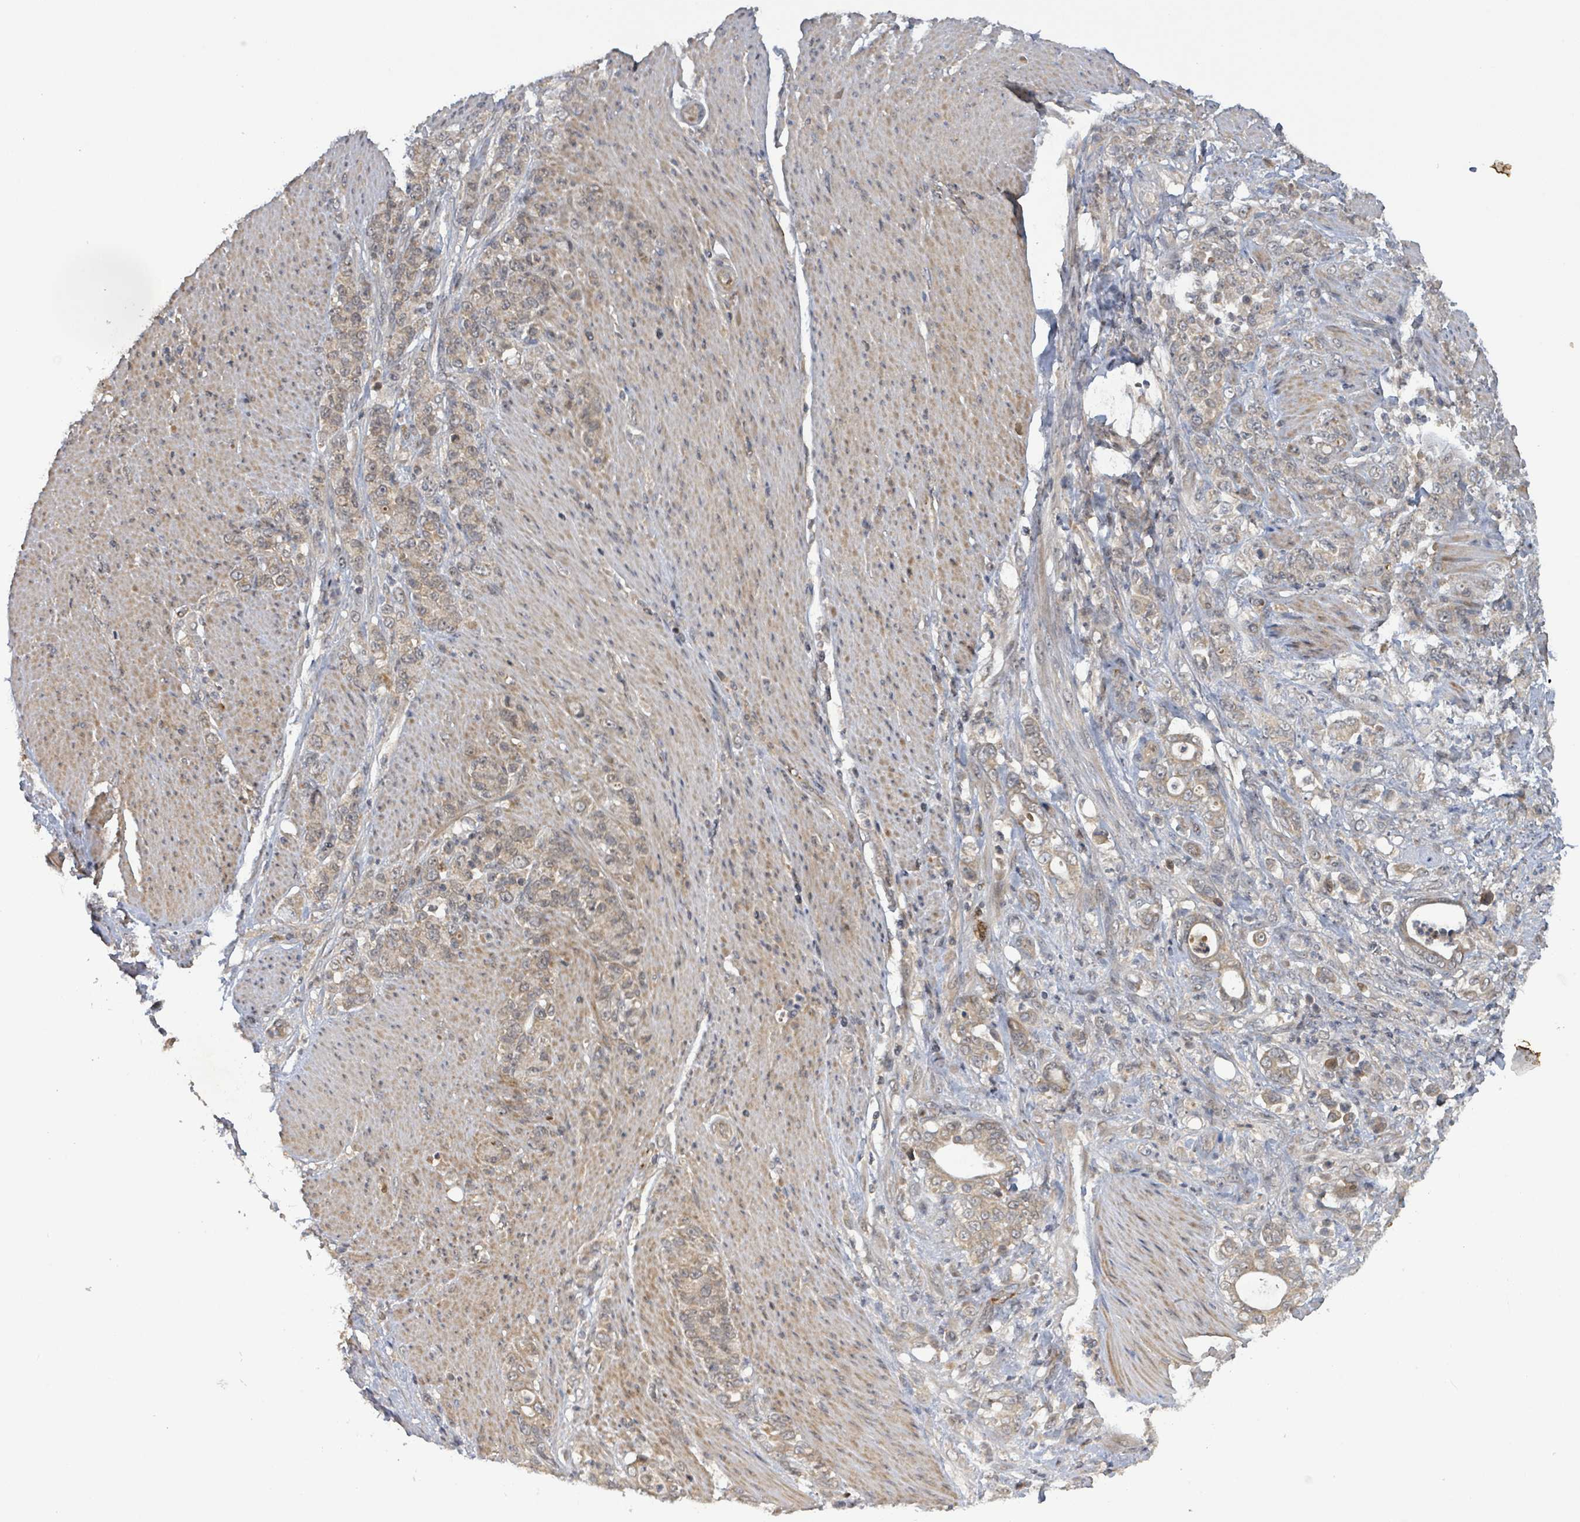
{"staining": {"intensity": "weak", "quantity": ">75%", "location": "cytoplasmic/membranous"}, "tissue": "stomach cancer", "cell_type": "Tumor cells", "image_type": "cancer", "snomed": [{"axis": "morphology", "description": "Adenocarcinoma, NOS"}, {"axis": "topography", "description": "Stomach"}], "caption": "Stomach cancer (adenocarcinoma) was stained to show a protein in brown. There is low levels of weak cytoplasmic/membranous staining in about >75% of tumor cells. (DAB IHC with brightfield microscopy, high magnification).", "gene": "ITGA11", "patient": {"sex": "female", "age": 79}}